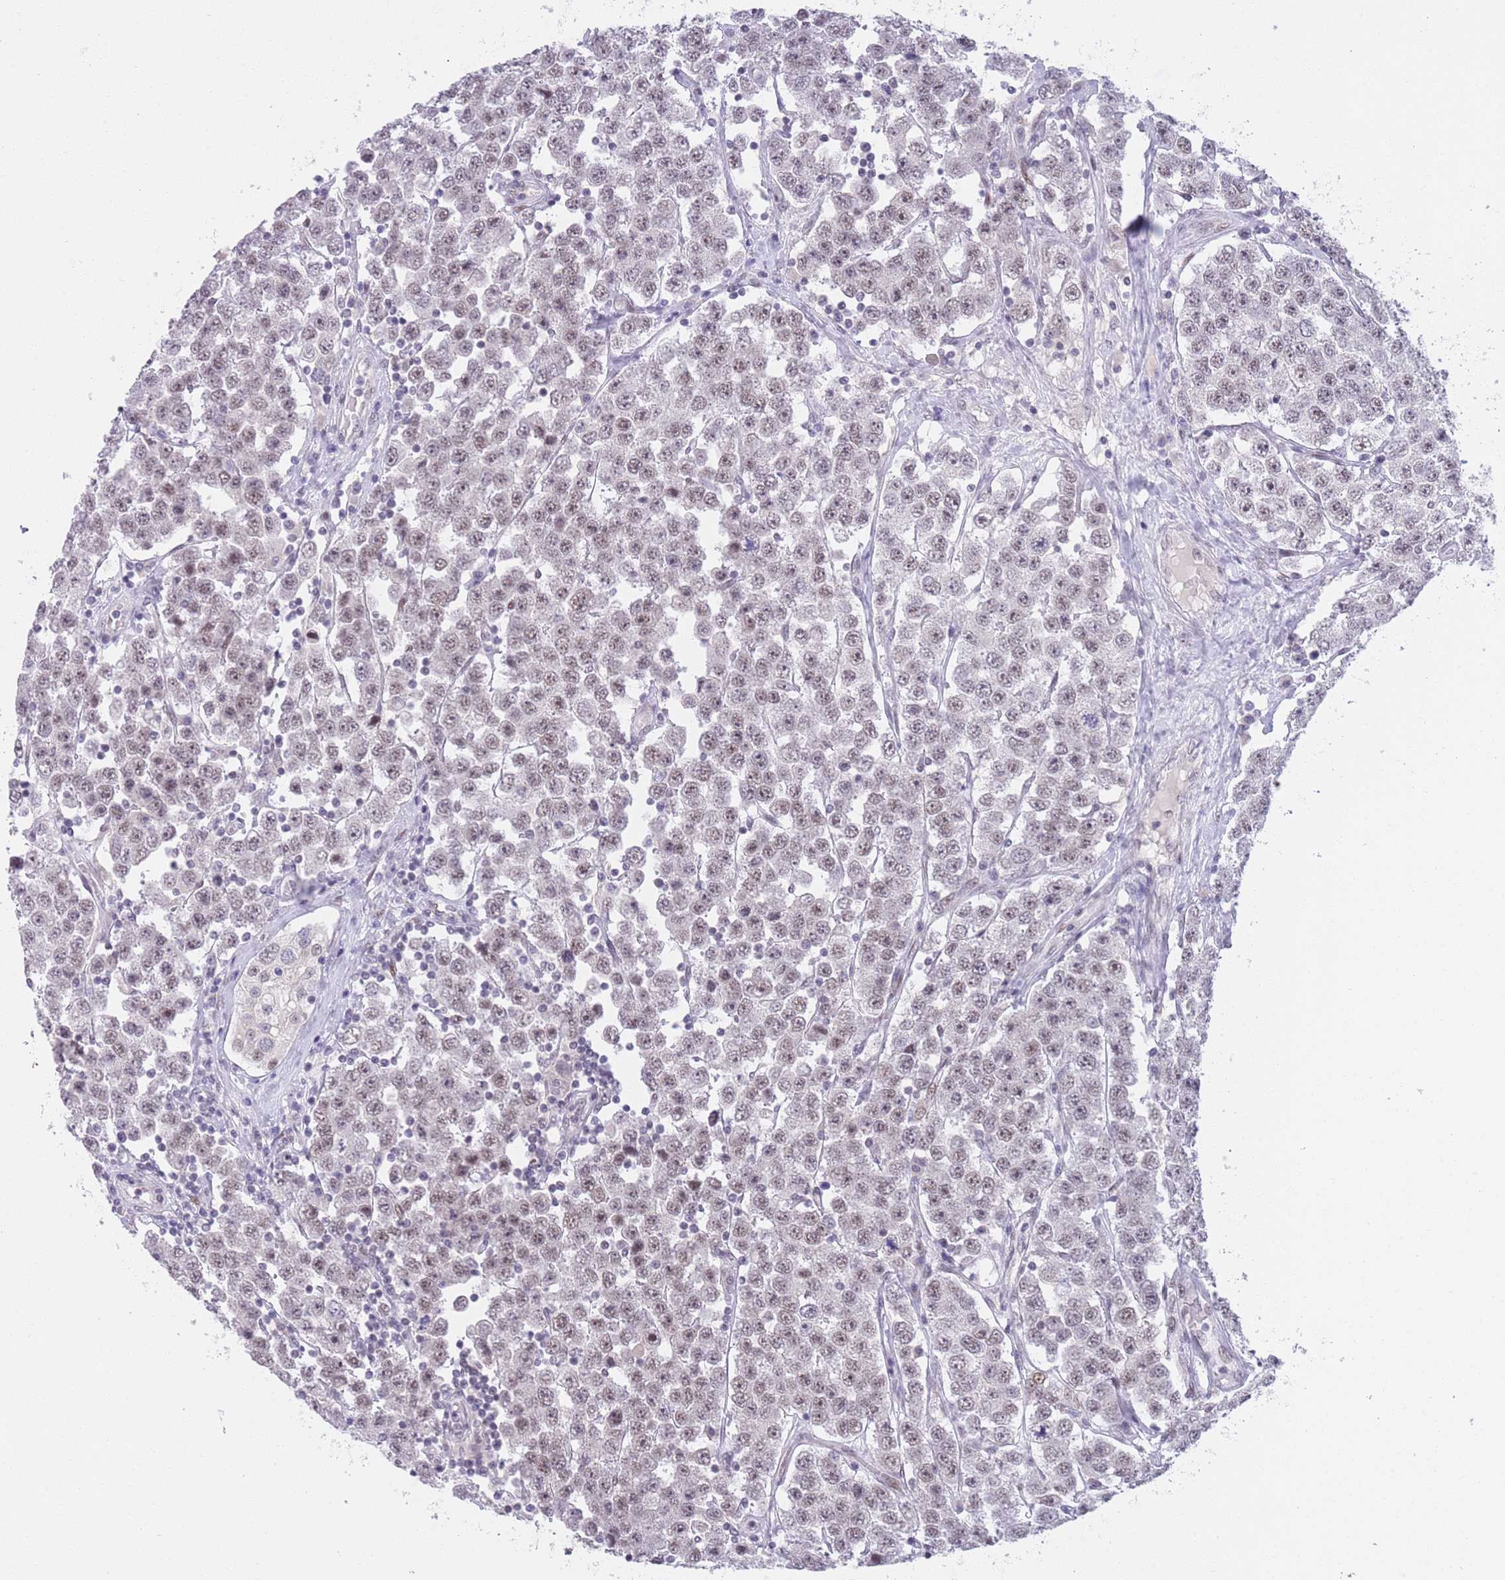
{"staining": {"intensity": "weak", "quantity": ">75%", "location": "nuclear"}, "tissue": "testis cancer", "cell_type": "Tumor cells", "image_type": "cancer", "snomed": [{"axis": "morphology", "description": "Seminoma, NOS"}, {"axis": "topography", "description": "Testis"}], "caption": "Testis seminoma tissue reveals weak nuclear expression in about >75% of tumor cells, visualized by immunohistochemistry. The staining was performed using DAB to visualize the protein expression in brown, while the nuclei were stained in blue with hematoxylin (Magnification: 20x).", "gene": "RFX1", "patient": {"sex": "male", "age": 28}}